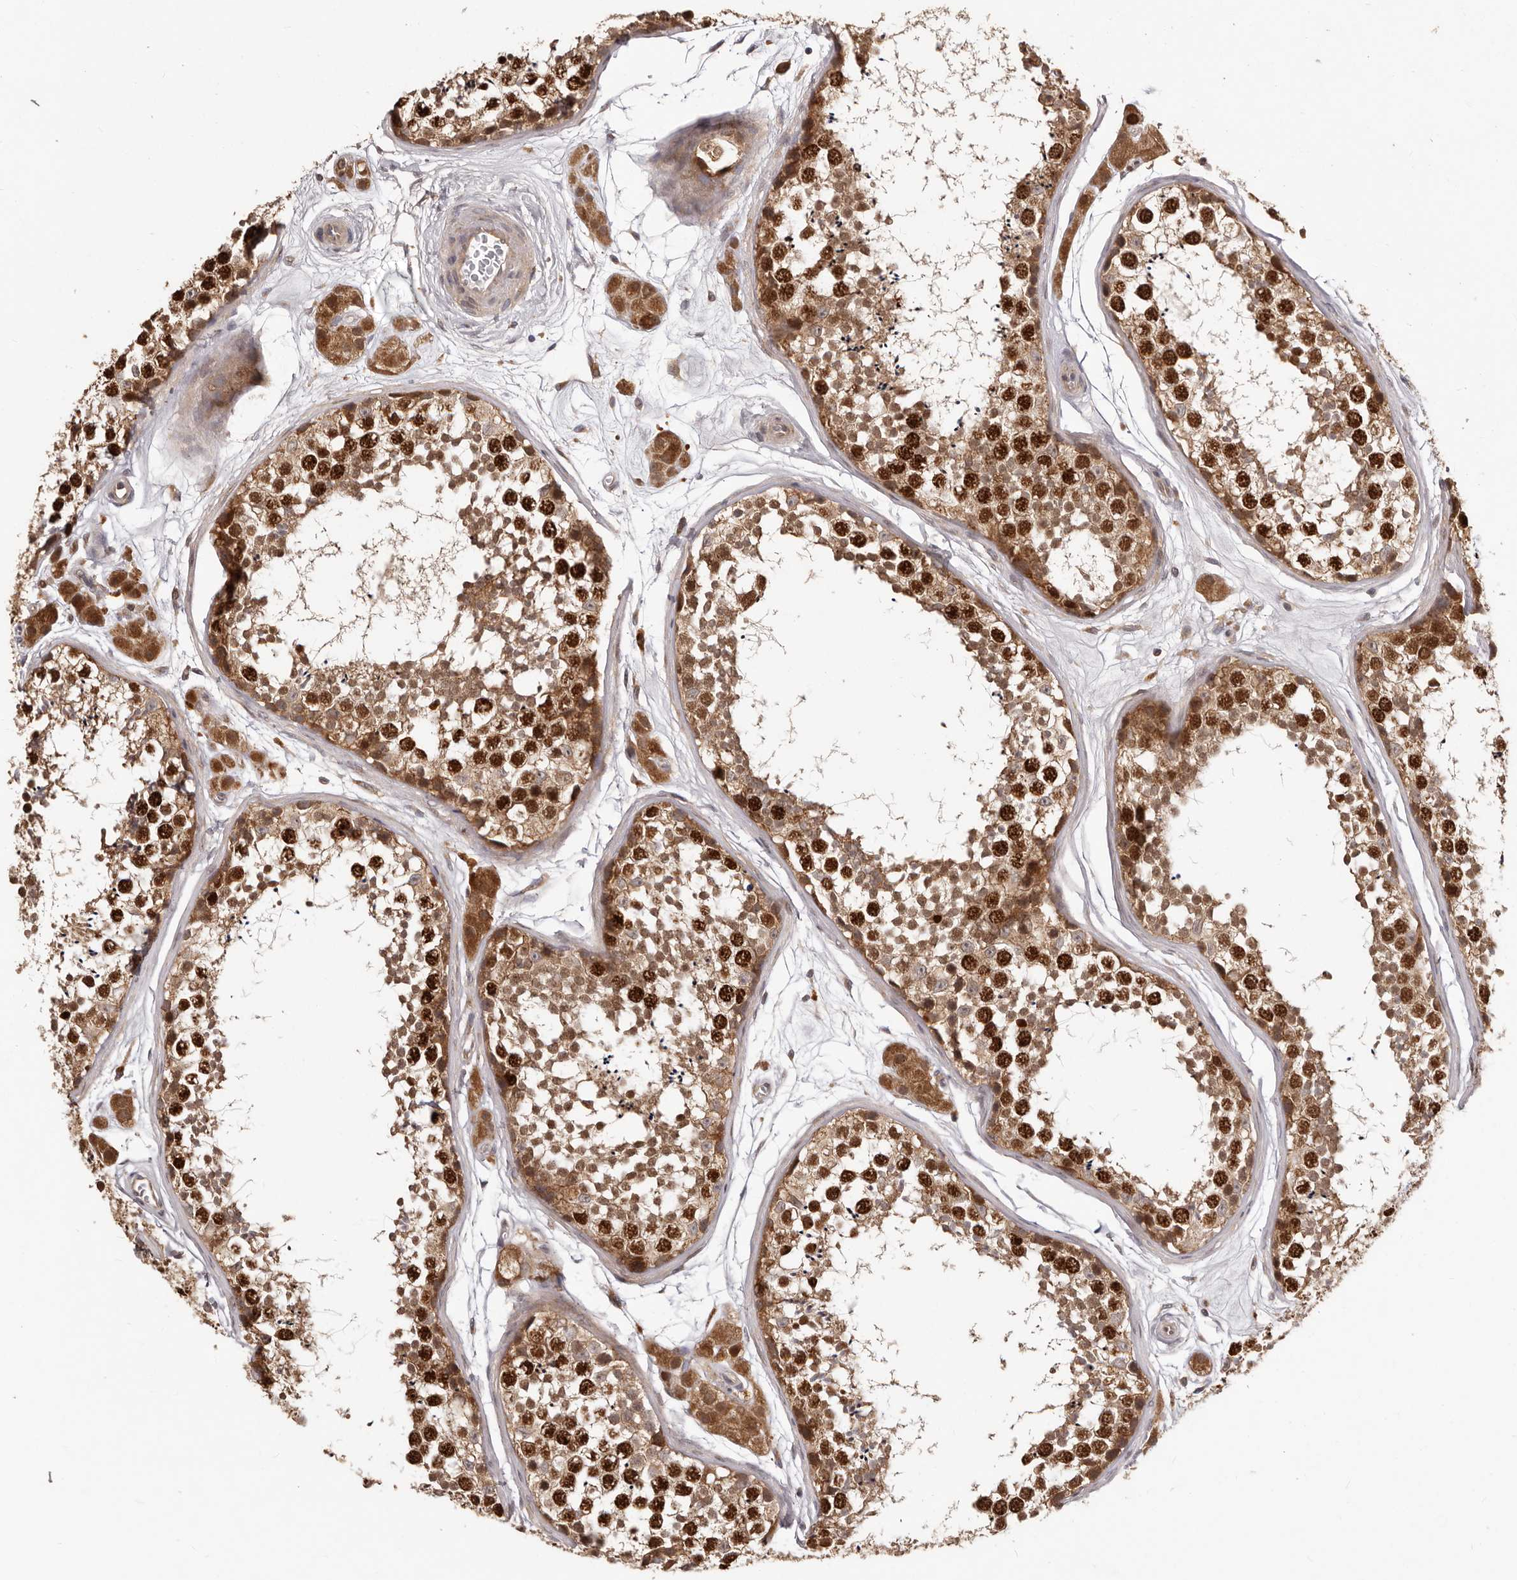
{"staining": {"intensity": "strong", "quantity": ">75%", "location": "cytoplasmic/membranous,nuclear"}, "tissue": "testis", "cell_type": "Cells in seminiferous ducts", "image_type": "normal", "snomed": [{"axis": "morphology", "description": "Normal tissue, NOS"}, {"axis": "topography", "description": "Testis"}], "caption": "Strong cytoplasmic/membranous,nuclear positivity is appreciated in approximately >75% of cells in seminiferous ducts in unremarkable testis. Nuclei are stained in blue.", "gene": "RNF187", "patient": {"sex": "male", "age": 56}}